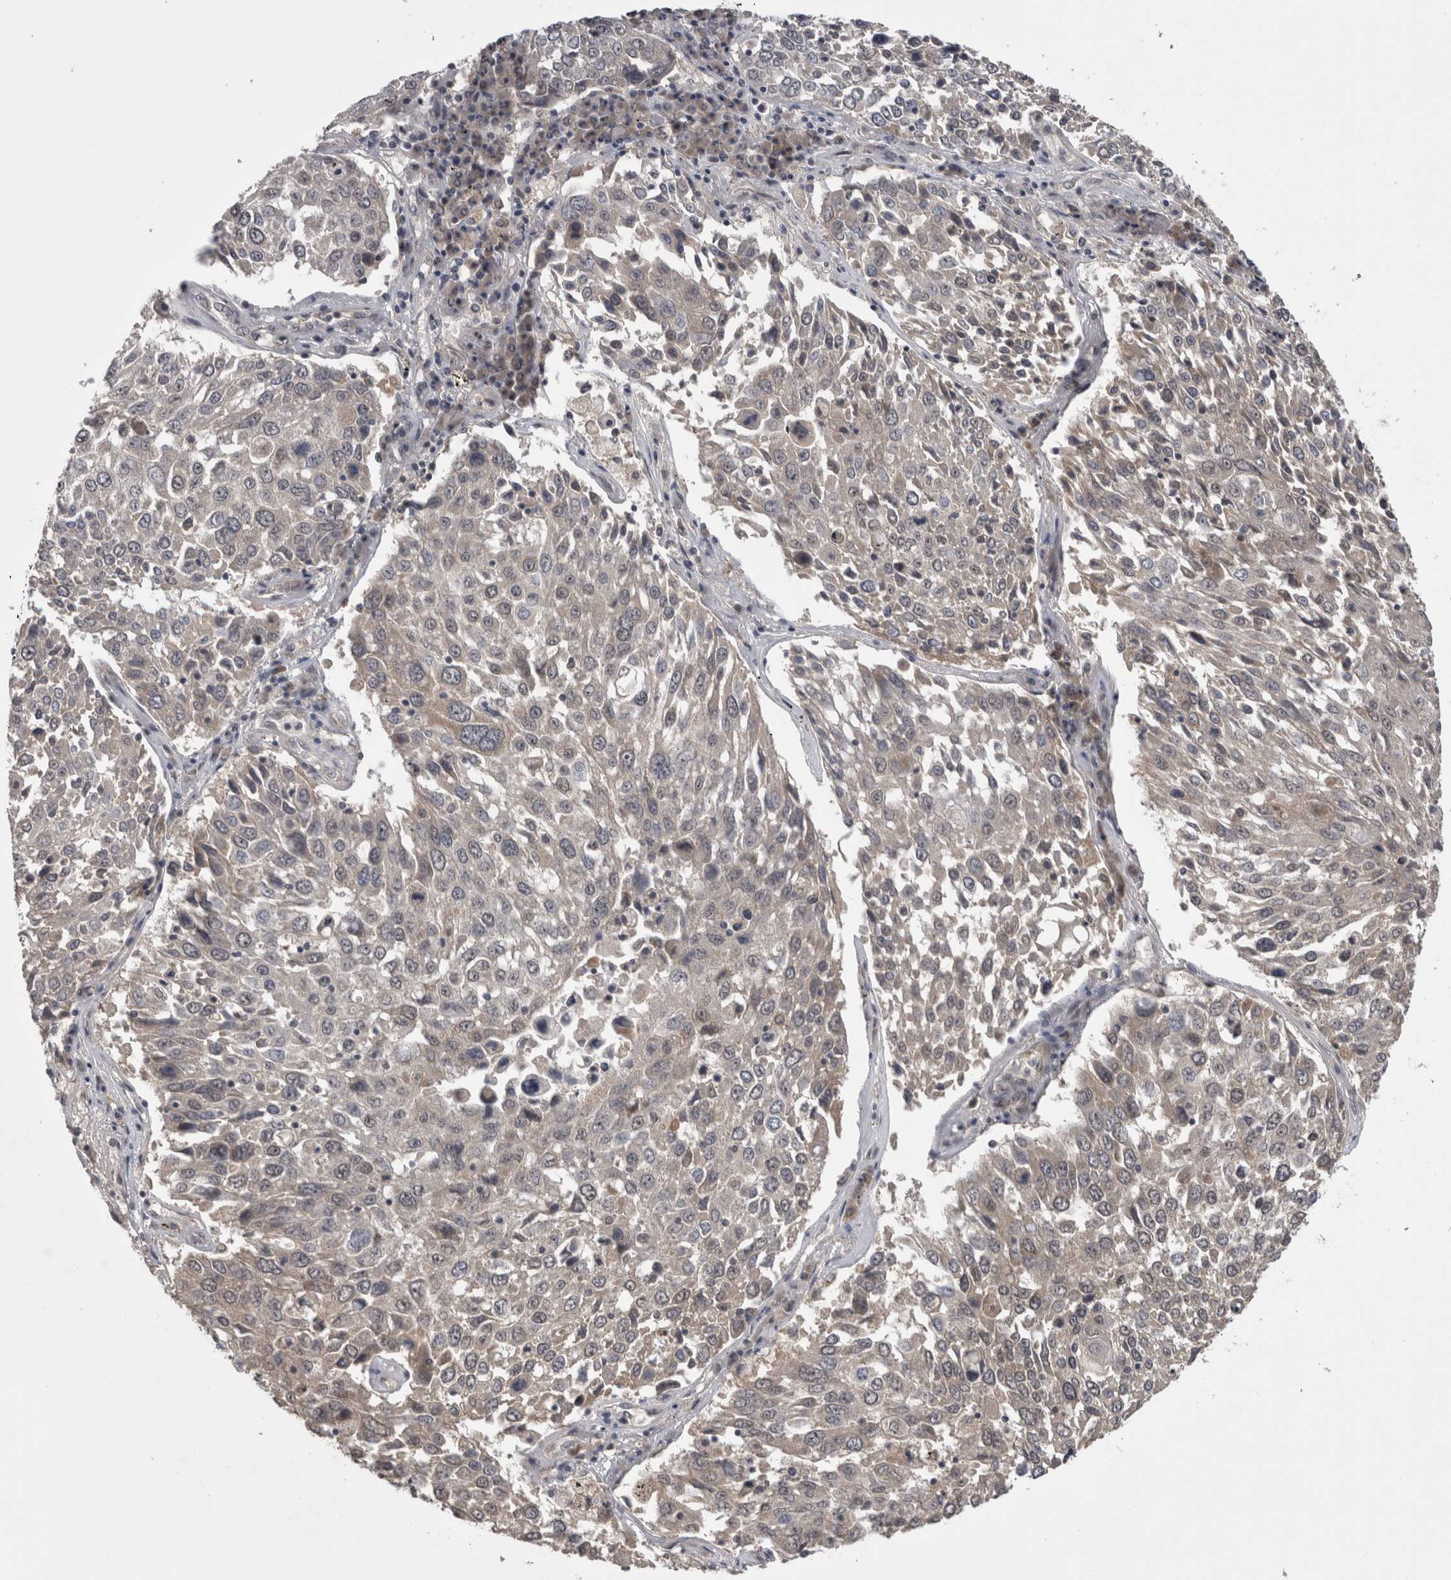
{"staining": {"intensity": "weak", "quantity": "<25%", "location": "cytoplasmic/membranous"}, "tissue": "lung cancer", "cell_type": "Tumor cells", "image_type": "cancer", "snomed": [{"axis": "morphology", "description": "Squamous cell carcinoma, NOS"}, {"axis": "topography", "description": "Lung"}], "caption": "Tumor cells are negative for brown protein staining in squamous cell carcinoma (lung).", "gene": "ZNF114", "patient": {"sex": "male", "age": 65}}